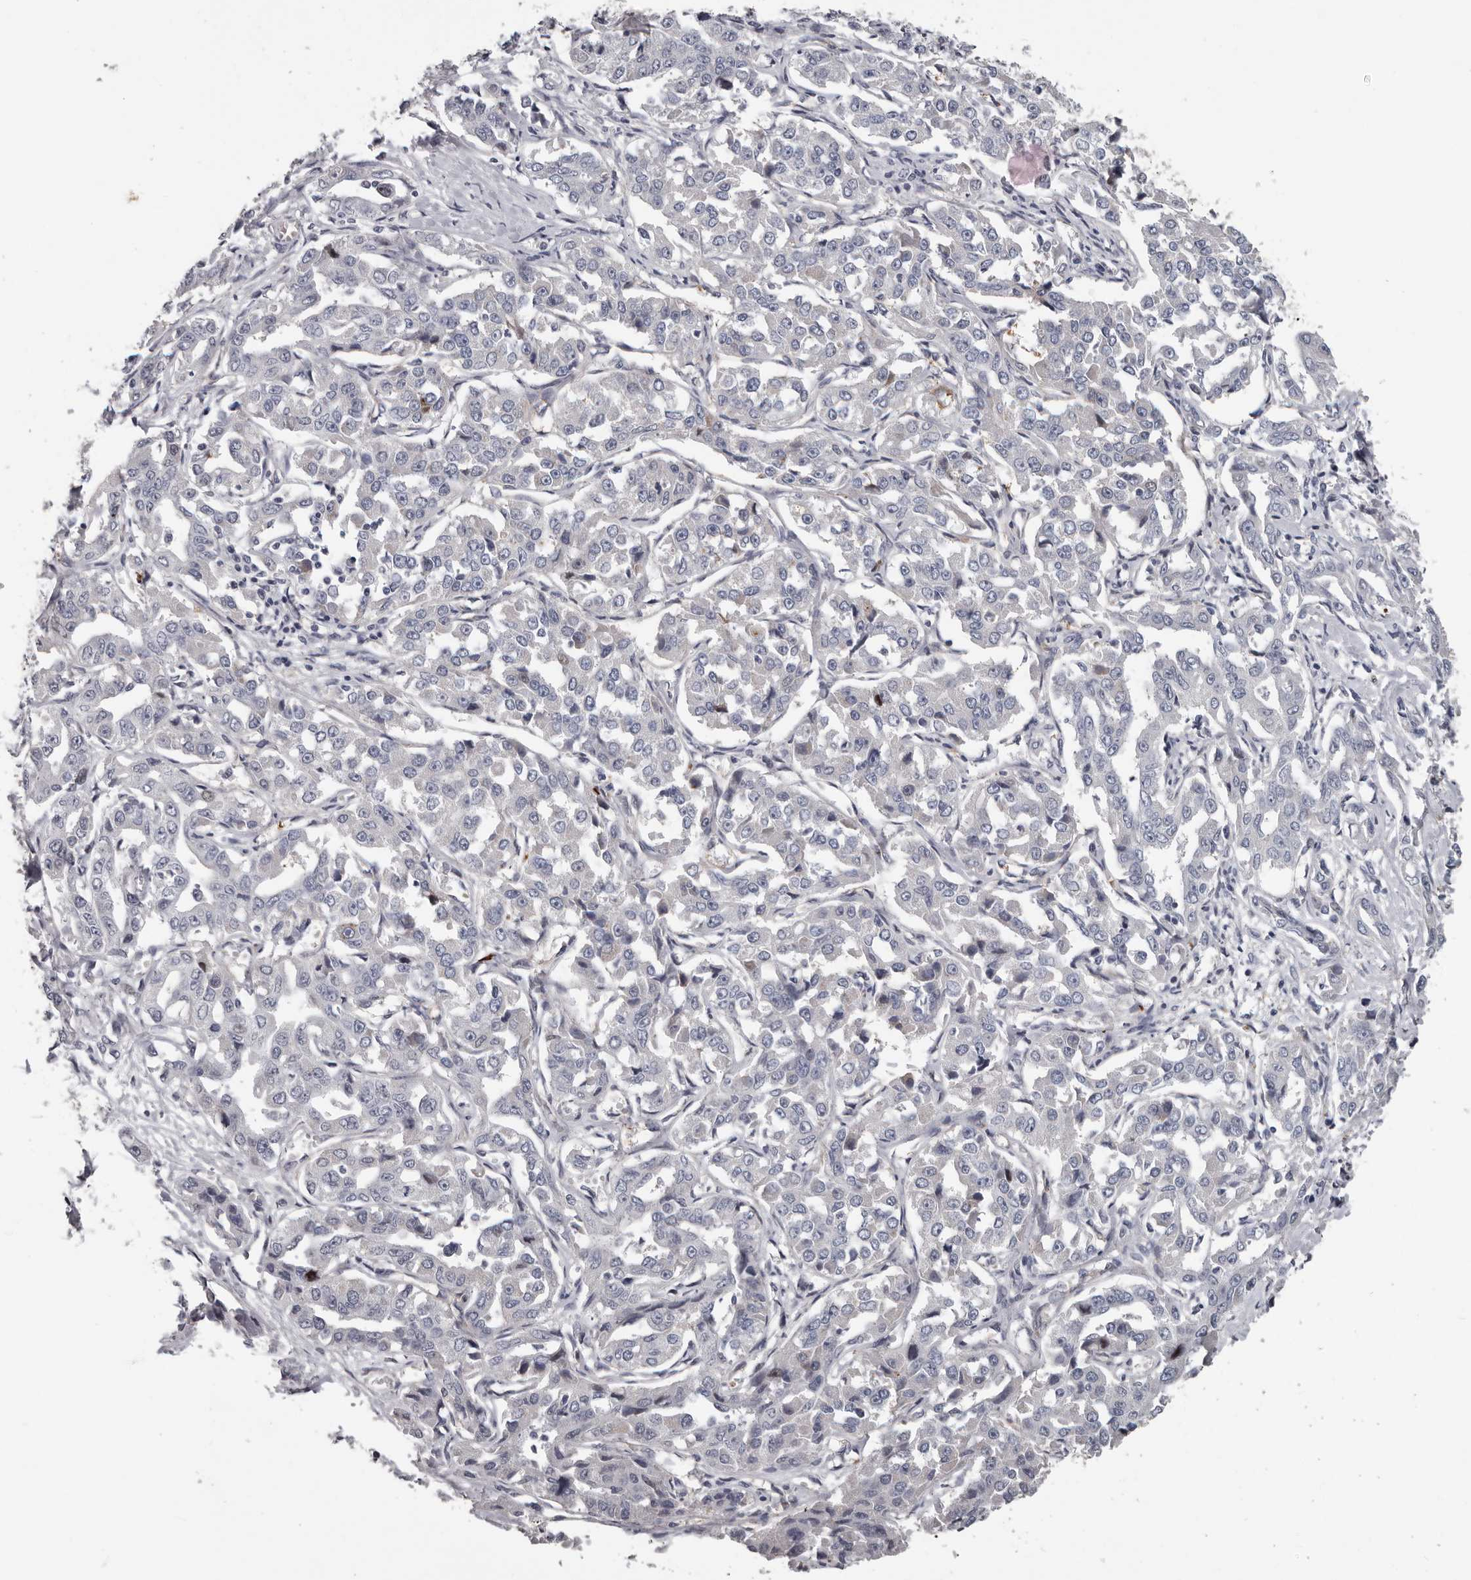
{"staining": {"intensity": "negative", "quantity": "none", "location": "none"}, "tissue": "liver cancer", "cell_type": "Tumor cells", "image_type": "cancer", "snomed": [{"axis": "morphology", "description": "Cholangiocarcinoma"}, {"axis": "topography", "description": "Liver"}], "caption": "IHC micrograph of human liver cancer stained for a protein (brown), which displays no positivity in tumor cells. The staining is performed using DAB brown chromogen with nuclei counter-stained in using hematoxylin.", "gene": "RNF217", "patient": {"sex": "male", "age": 59}}